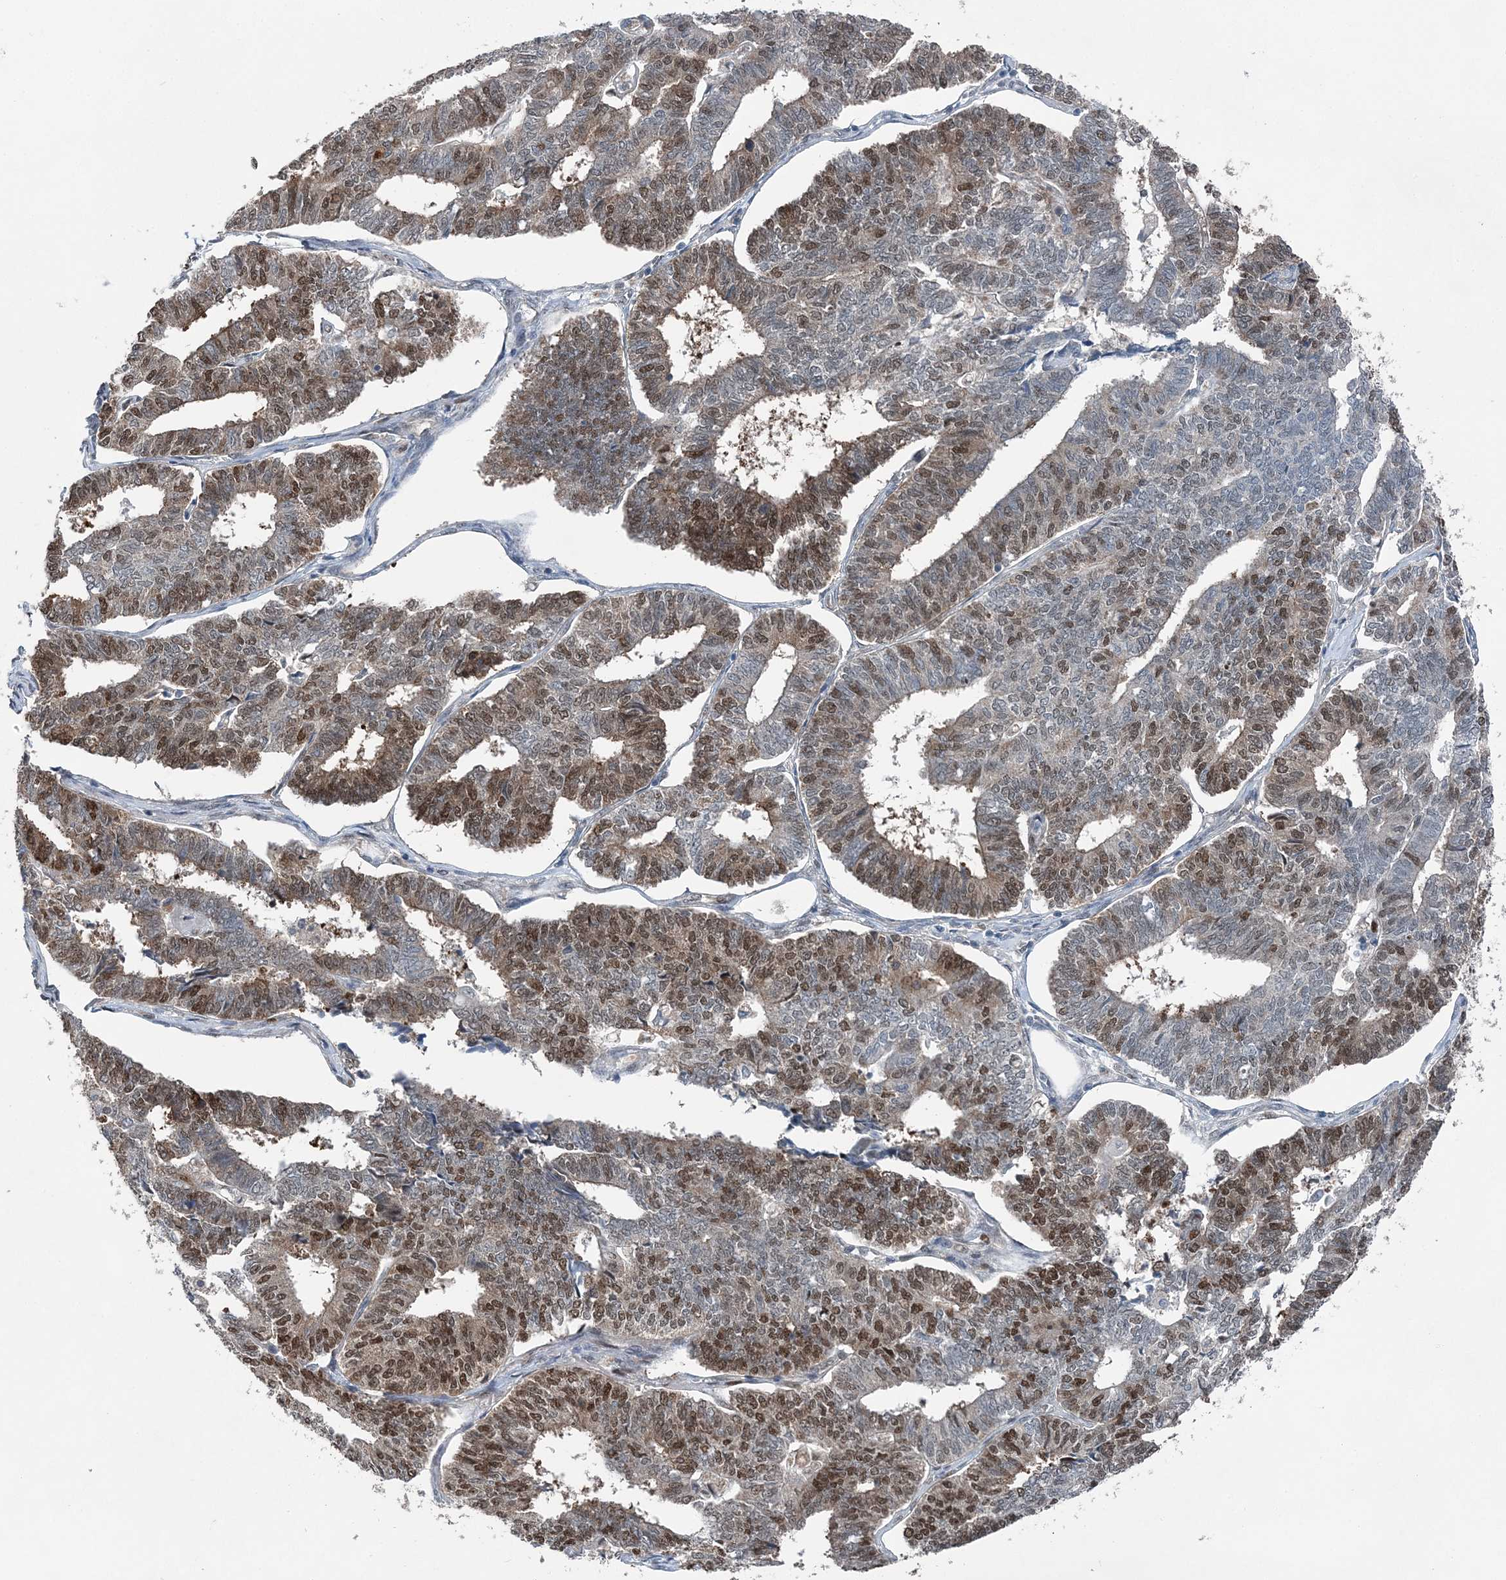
{"staining": {"intensity": "moderate", "quantity": ">75%", "location": "nuclear"}, "tissue": "endometrial cancer", "cell_type": "Tumor cells", "image_type": "cancer", "snomed": [{"axis": "morphology", "description": "Adenocarcinoma, NOS"}, {"axis": "topography", "description": "Endometrium"}], "caption": "A brown stain labels moderate nuclear positivity of a protein in human endometrial cancer tumor cells.", "gene": "HAT1", "patient": {"sex": "female", "age": 70}}